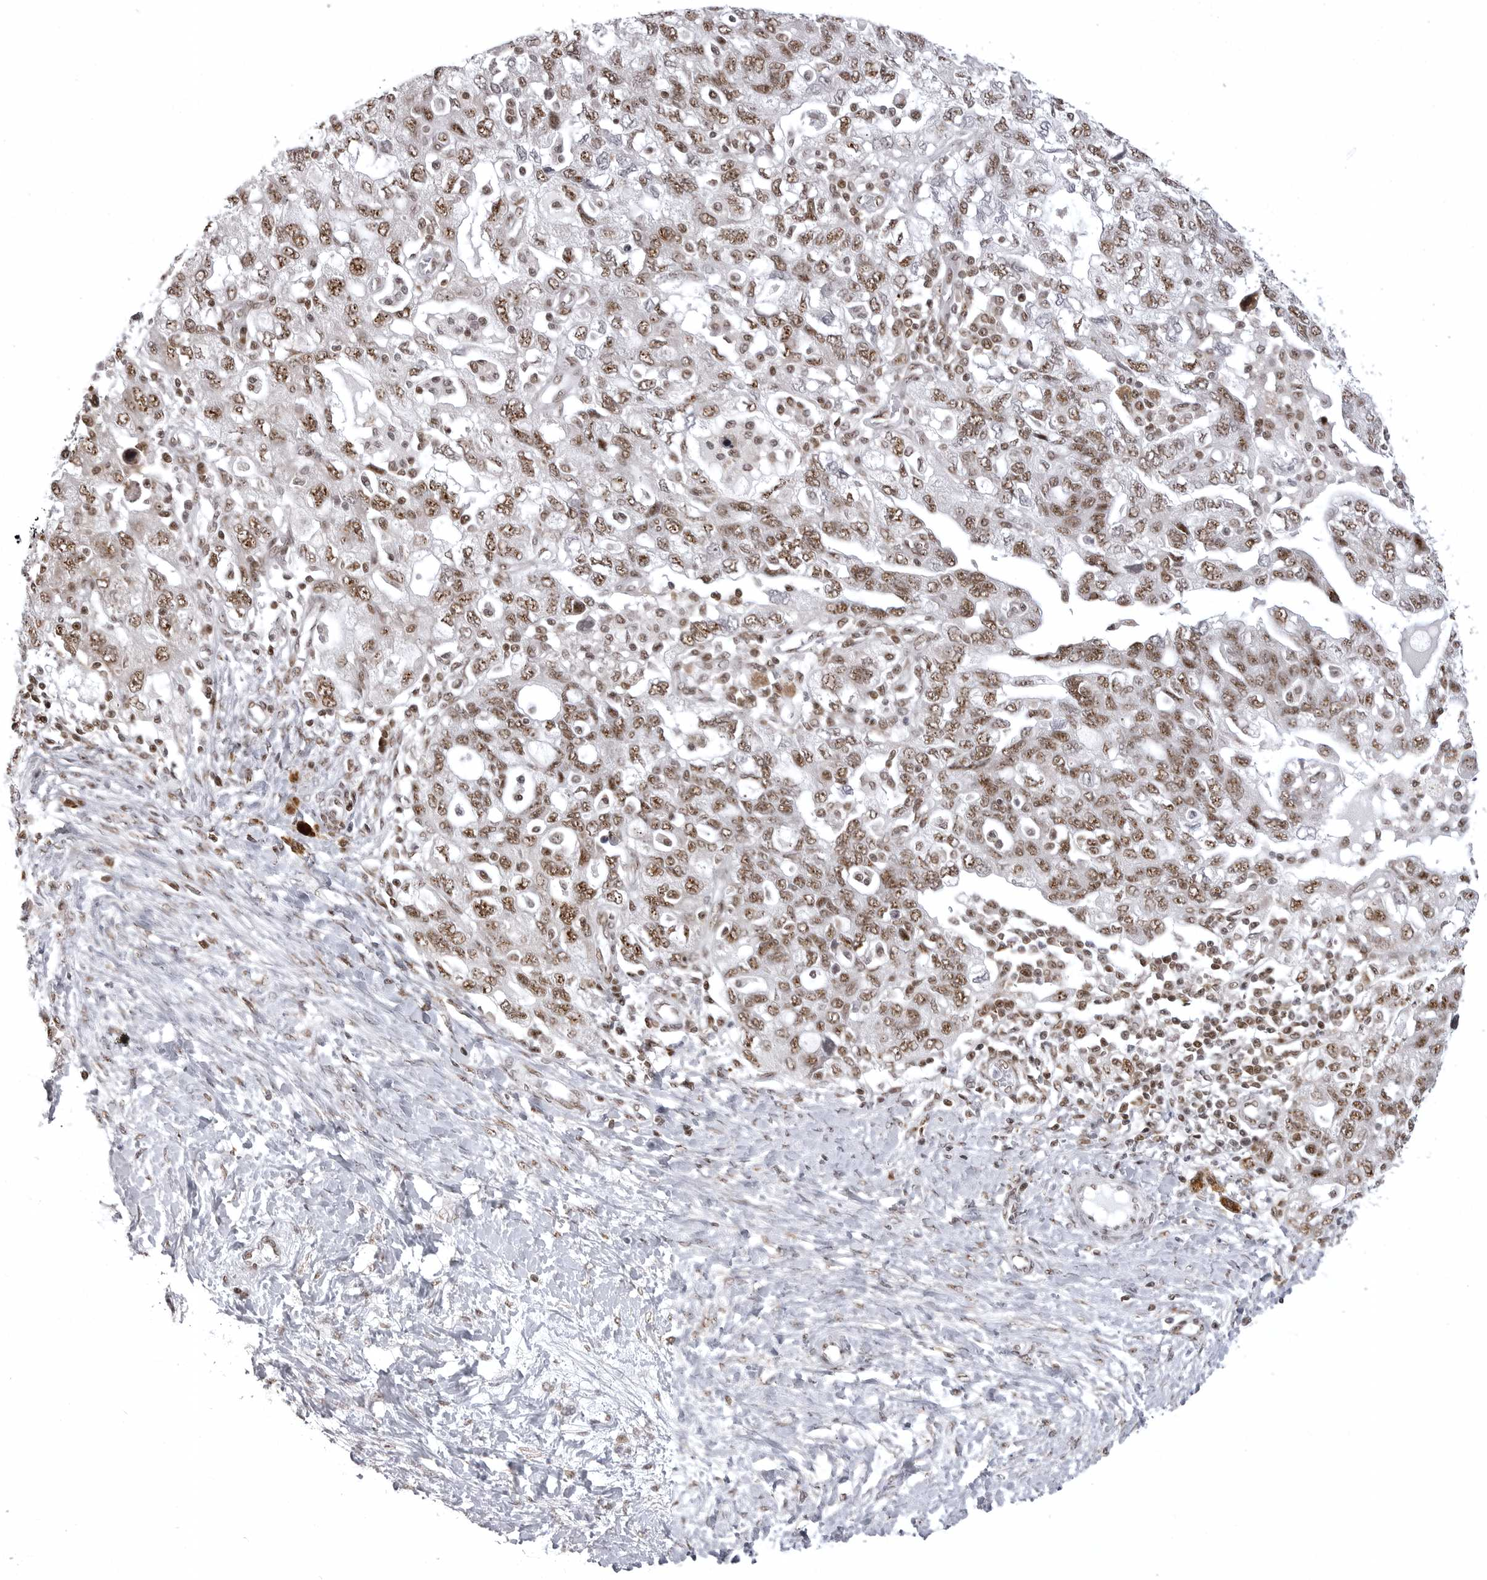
{"staining": {"intensity": "moderate", "quantity": ">75%", "location": "nuclear"}, "tissue": "ovarian cancer", "cell_type": "Tumor cells", "image_type": "cancer", "snomed": [{"axis": "morphology", "description": "Carcinoma, NOS"}, {"axis": "morphology", "description": "Cystadenocarcinoma, serous, NOS"}, {"axis": "topography", "description": "Ovary"}], "caption": "The immunohistochemical stain shows moderate nuclear expression in tumor cells of ovarian cancer (carcinoma) tissue.", "gene": "WRAP53", "patient": {"sex": "female", "age": 69}}